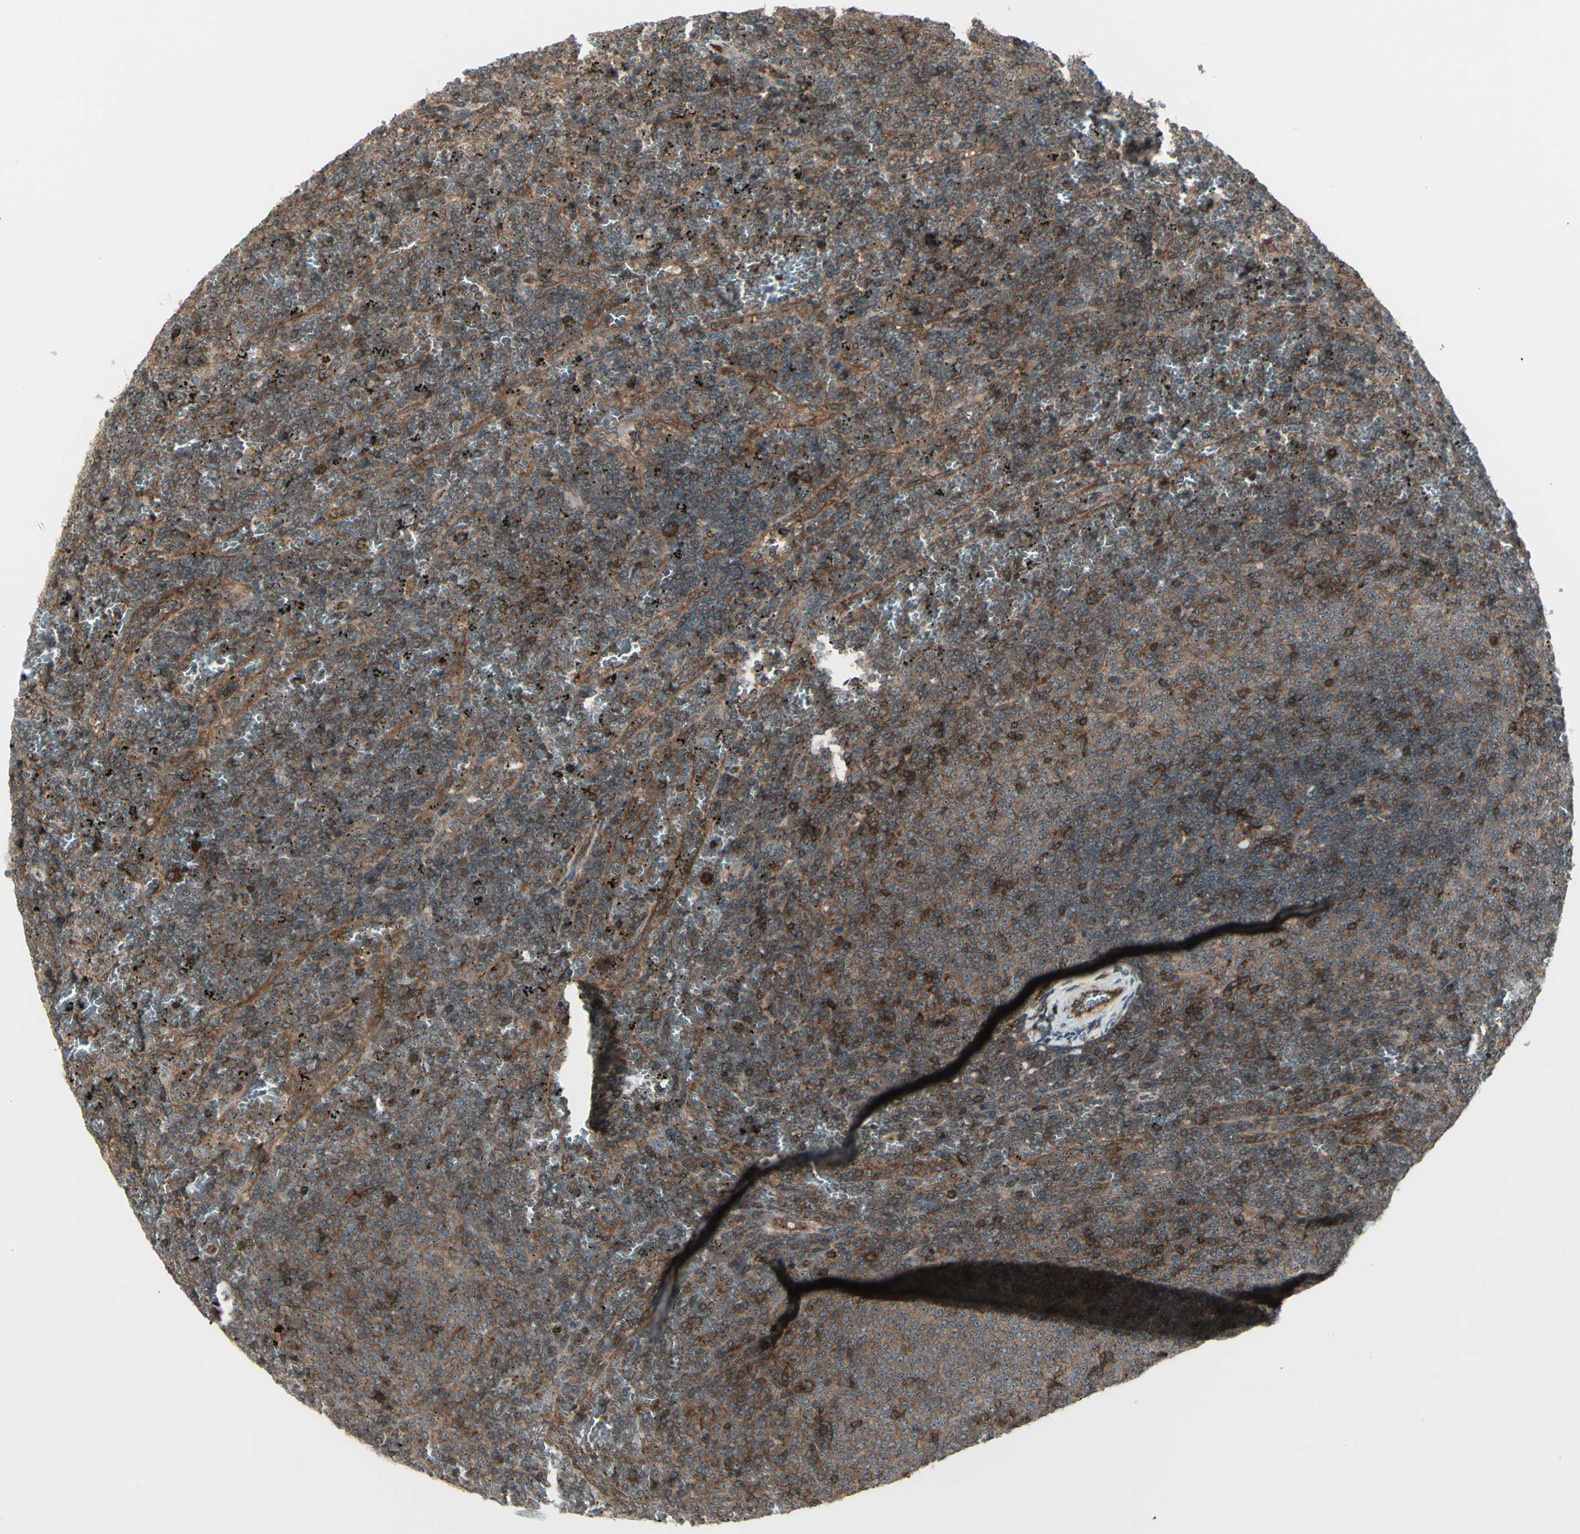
{"staining": {"intensity": "moderate", "quantity": ">75%", "location": "cytoplasmic/membranous"}, "tissue": "lymphoma", "cell_type": "Tumor cells", "image_type": "cancer", "snomed": [{"axis": "morphology", "description": "Malignant lymphoma, non-Hodgkin's type, Low grade"}, {"axis": "topography", "description": "Spleen"}], "caption": "Immunohistochemical staining of lymphoma exhibits medium levels of moderate cytoplasmic/membranous expression in about >75% of tumor cells. The staining was performed using DAB, with brown indicating positive protein expression. Nuclei are stained blue with hematoxylin.", "gene": "FXYD5", "patient": {"sex": "female", "age": 77}}